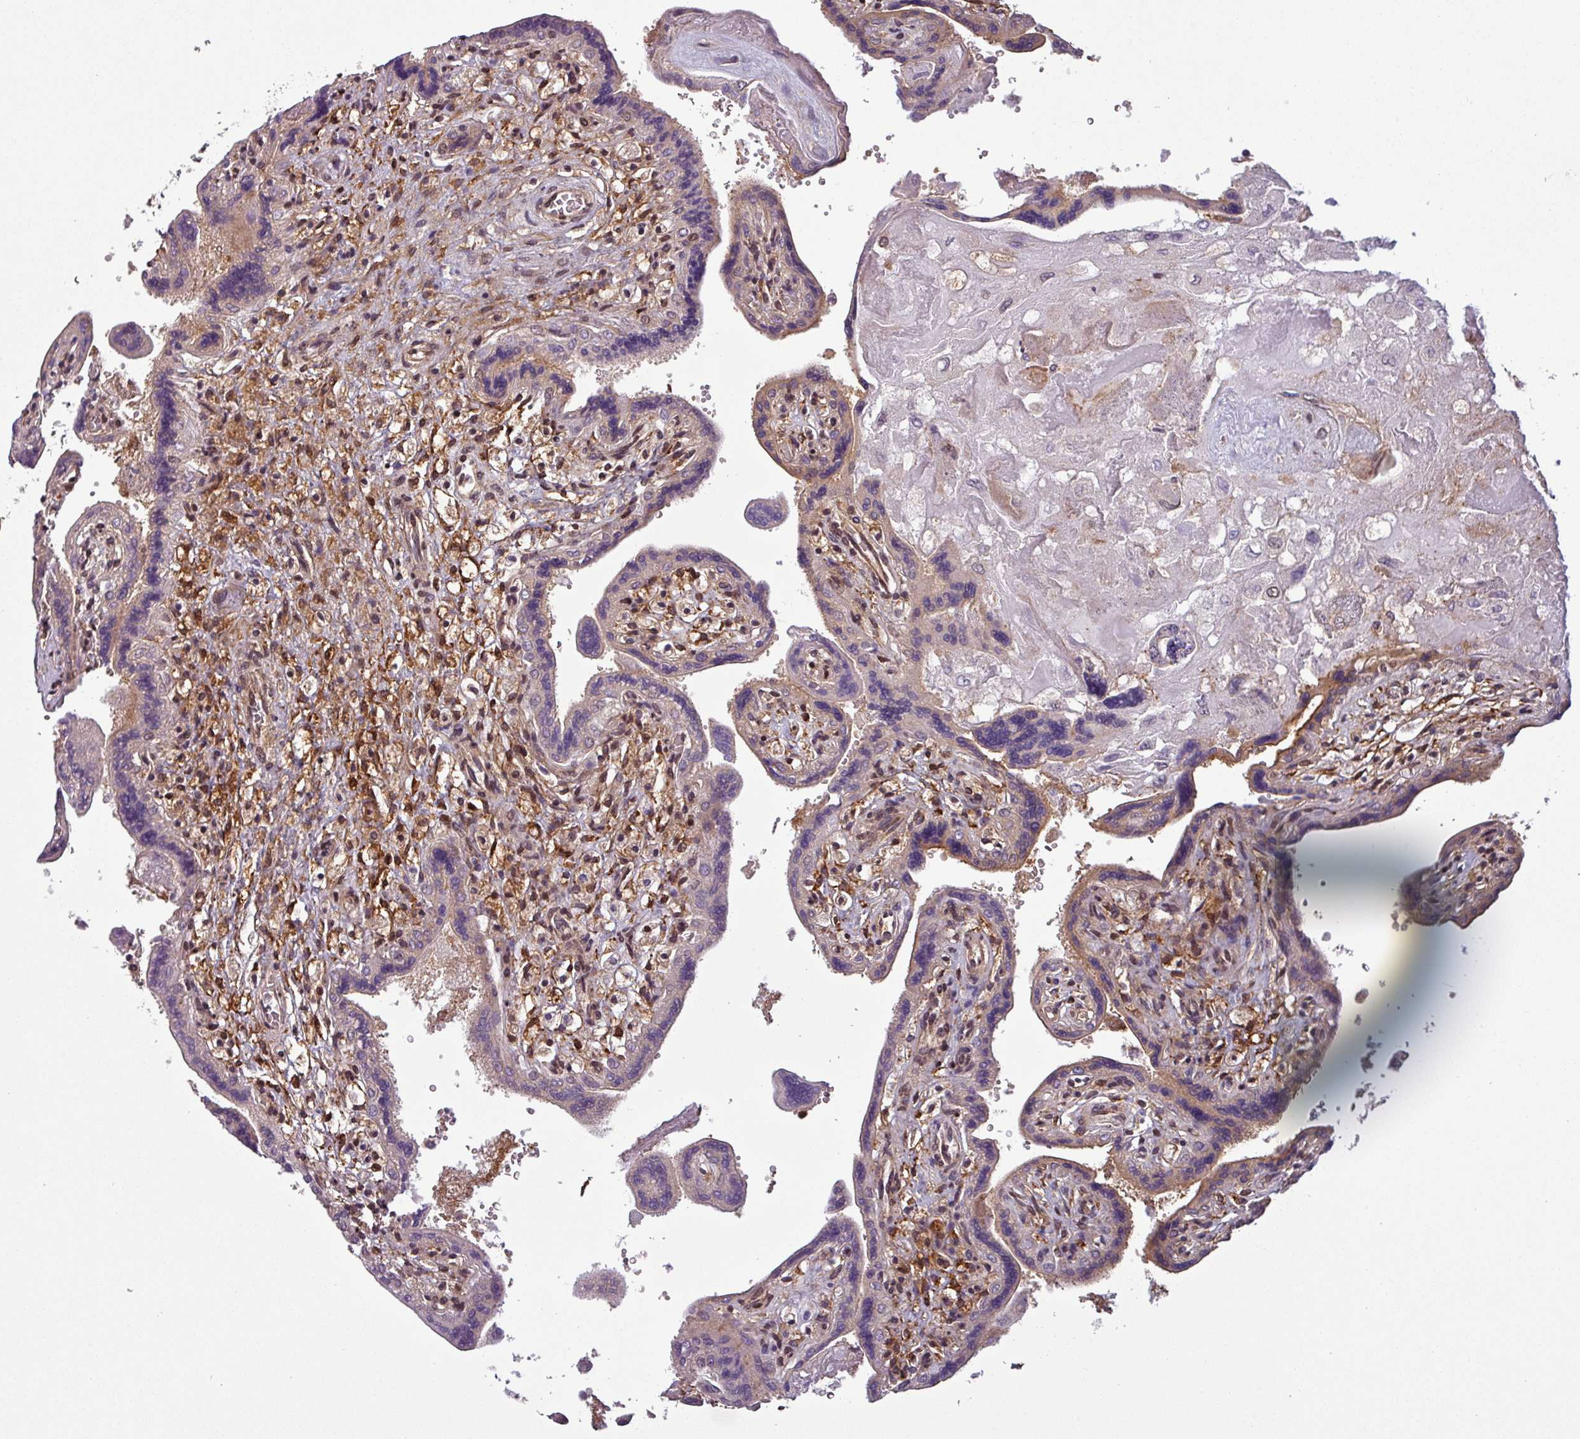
{"staining": {"intensity": "negative", "quantity": "none", "location": "none"}, "tissue": "placenta", "cell_type": "Decidual cells", "image_type": "normal", "snomed": [{"axis": "morphology", "description": "Normal tissue, NOS"}, {"axis": "topography", "description": "Placenta"}], "caption": "This micrograph is of unremarkable placenta stained with immunohistochemistry to label a protein in brown with the nuclei are counter-stained blue. There is no staining in decidual cells. The staining was performed using DAB to visualize the protein expression in brown, while the nuclei were stained in blue with hematoxylin (Magnification: 20x).", "gene": "NPFFR1", "patient": {"sex": "female", "age": 37}}